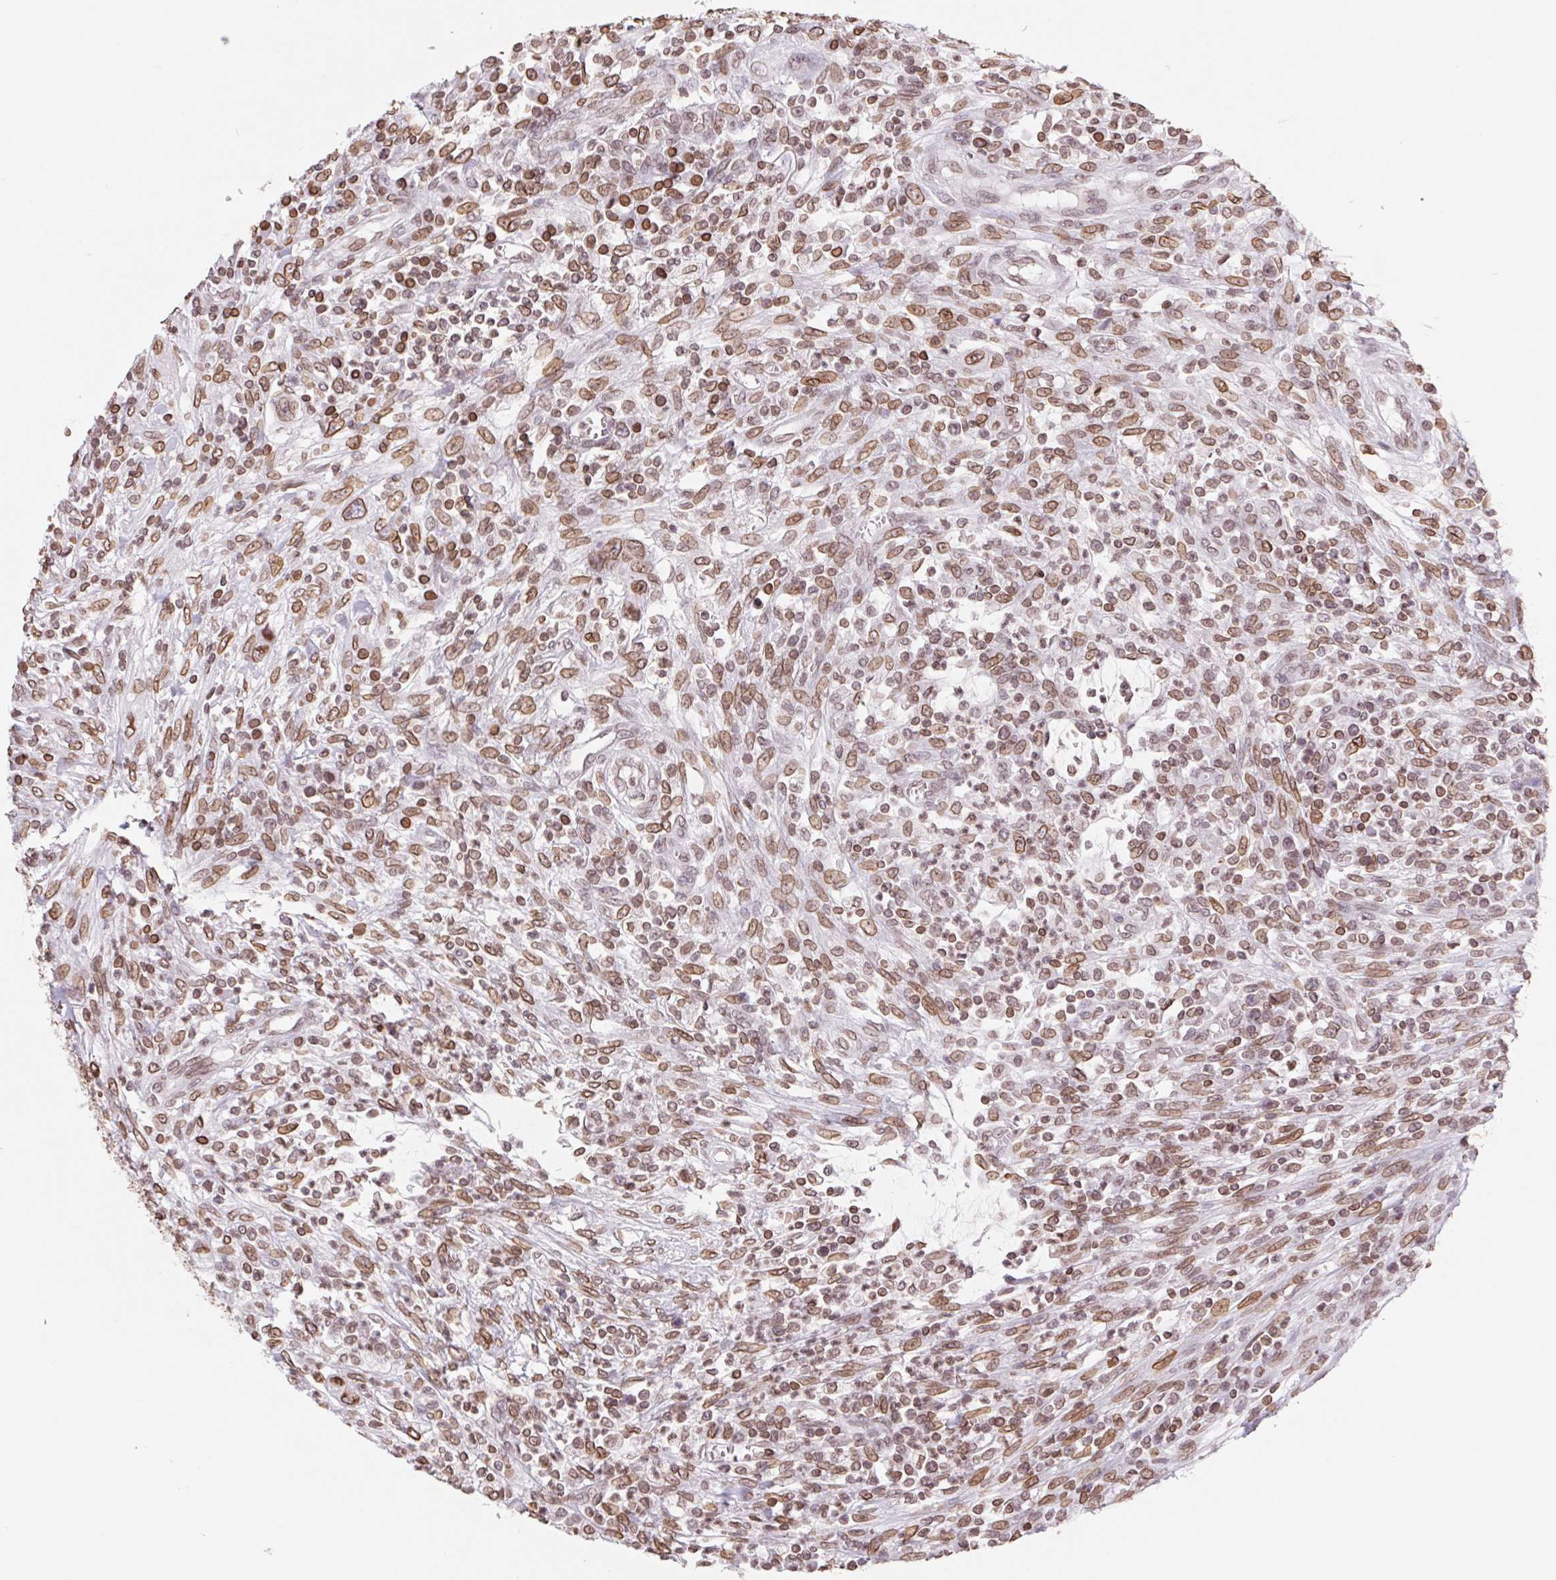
{"staining": {"intensity": "moderate", "quantity": ">75%", "location": "cytoplasmic/membranous,nuclear"}, "tissue": "colorectal cancer", "cell_type": "Tumor cells", "image_type": "cancer", "snomed": [{"axis": "morphology", "description": "Adenocarcinoma, NOS"}, {"axis": "topography", "description": "Colon"}], "caption": "Protein analysis of colorectal adenocarcinoma tissue displays moderate cytoplasmic/membranous and nuclear staining in about >75% of tumor cells. (DAB IHC, brown staining for protein, blue staining for nuclei).", "gene": "LMNB2", "patient": {"sex": "male", "age": 65}}